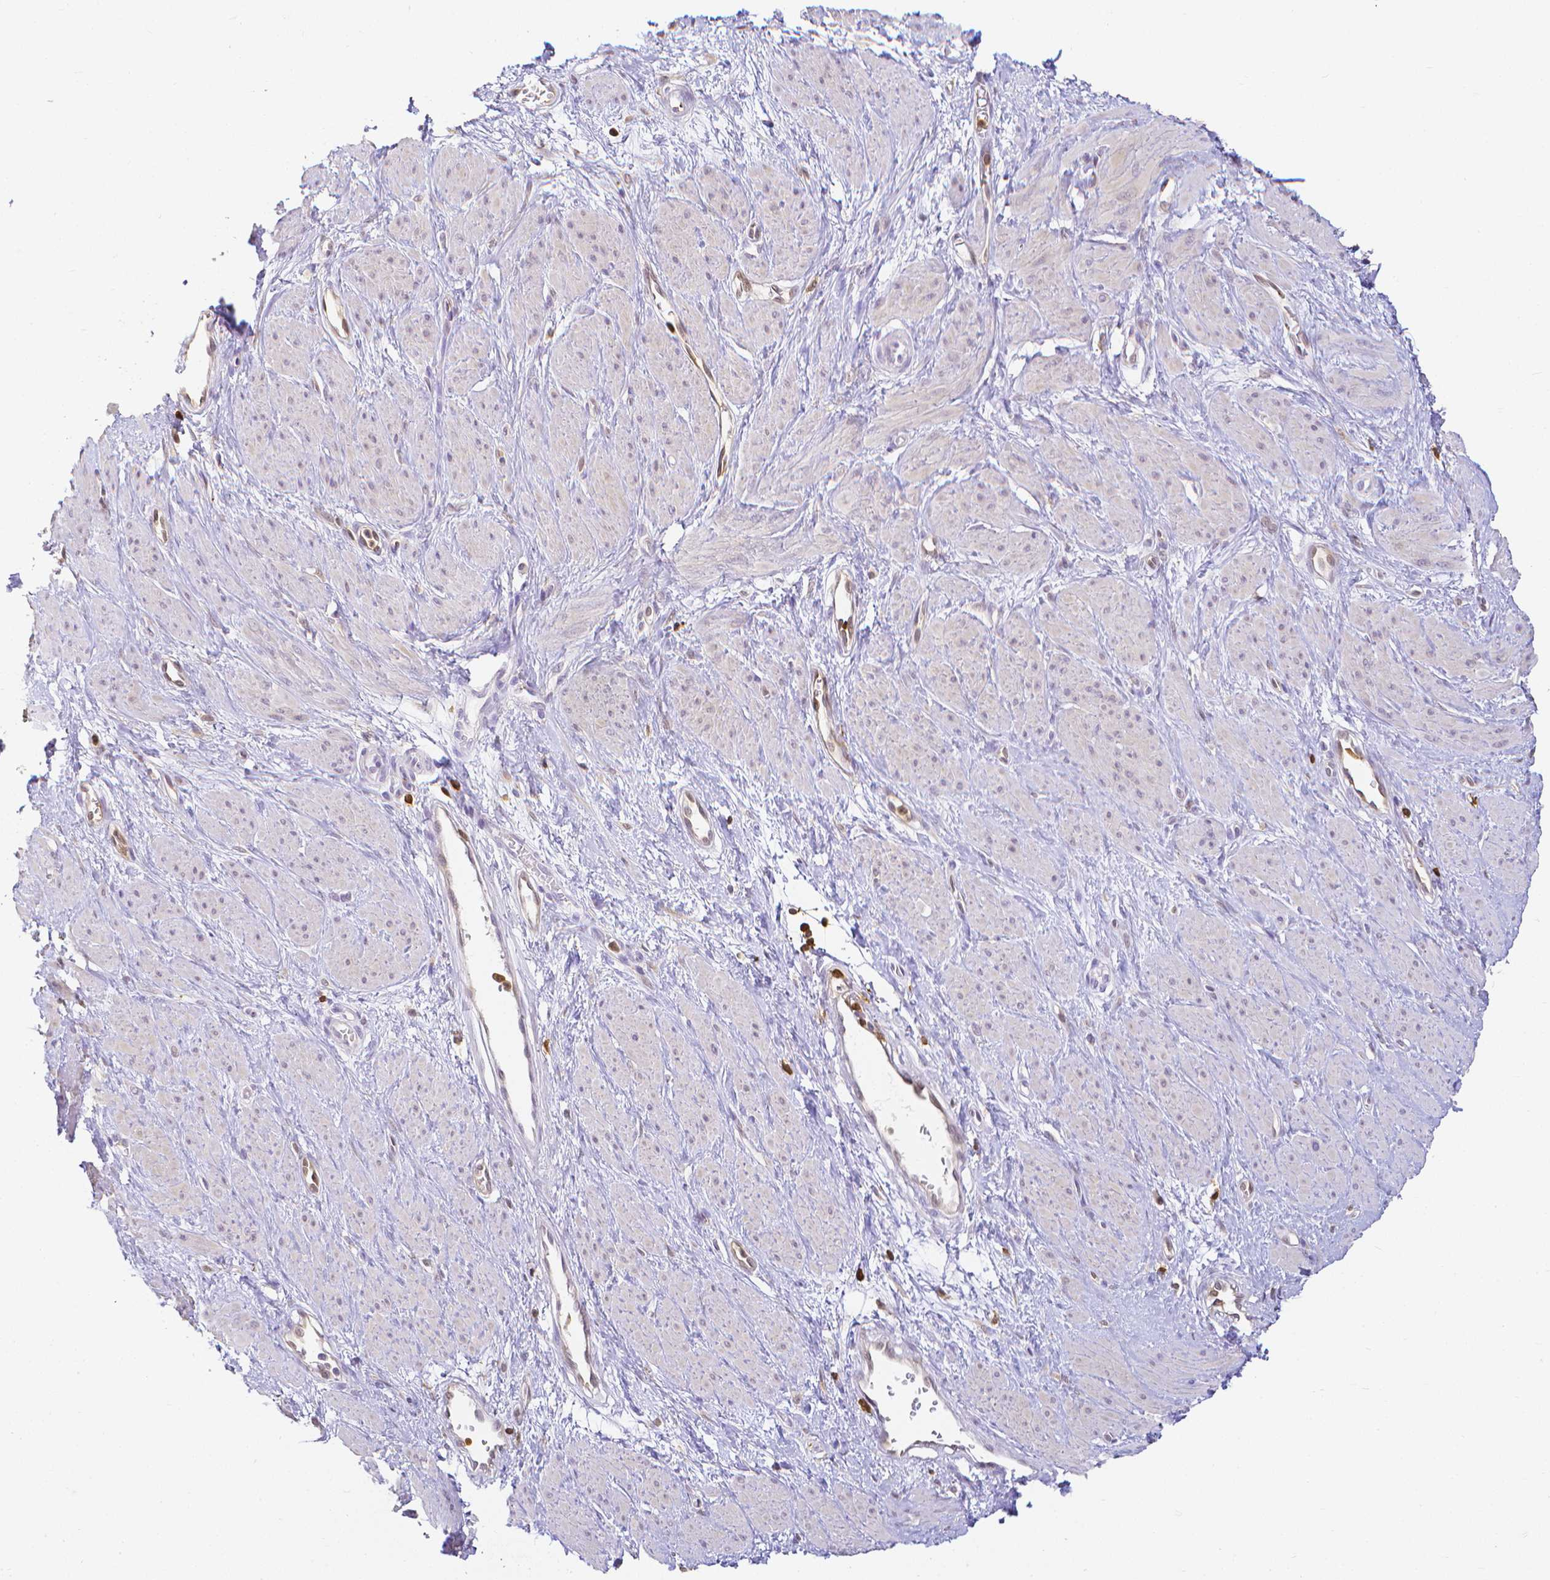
{"staining": {"intensity": "negative", "quantity": "none", "location": "none"}, "tissue": "smooth muscle", "cell_type": "Smooth muscle cells", "image_type": "normal", "snomed": [{"axis": "morphology", "description": "Normal tissue, NOS"}, {"axis": "topography", "description": "Smooth muscle"}, {"axis": "topography", "description": "Uterus"}], "caption": "DAB (3,3'-diaminobenzidine) immunohistochemical staining of benign smooth muscle demonstrates no significant staining in smooth muscle cells. Brightfield microscopy of IHC stained with DAB (brown) and hematoxylin (blue), captured at high magnification.", "gene": "COTL1", "patient": {"sex": "female", "age": 39}}